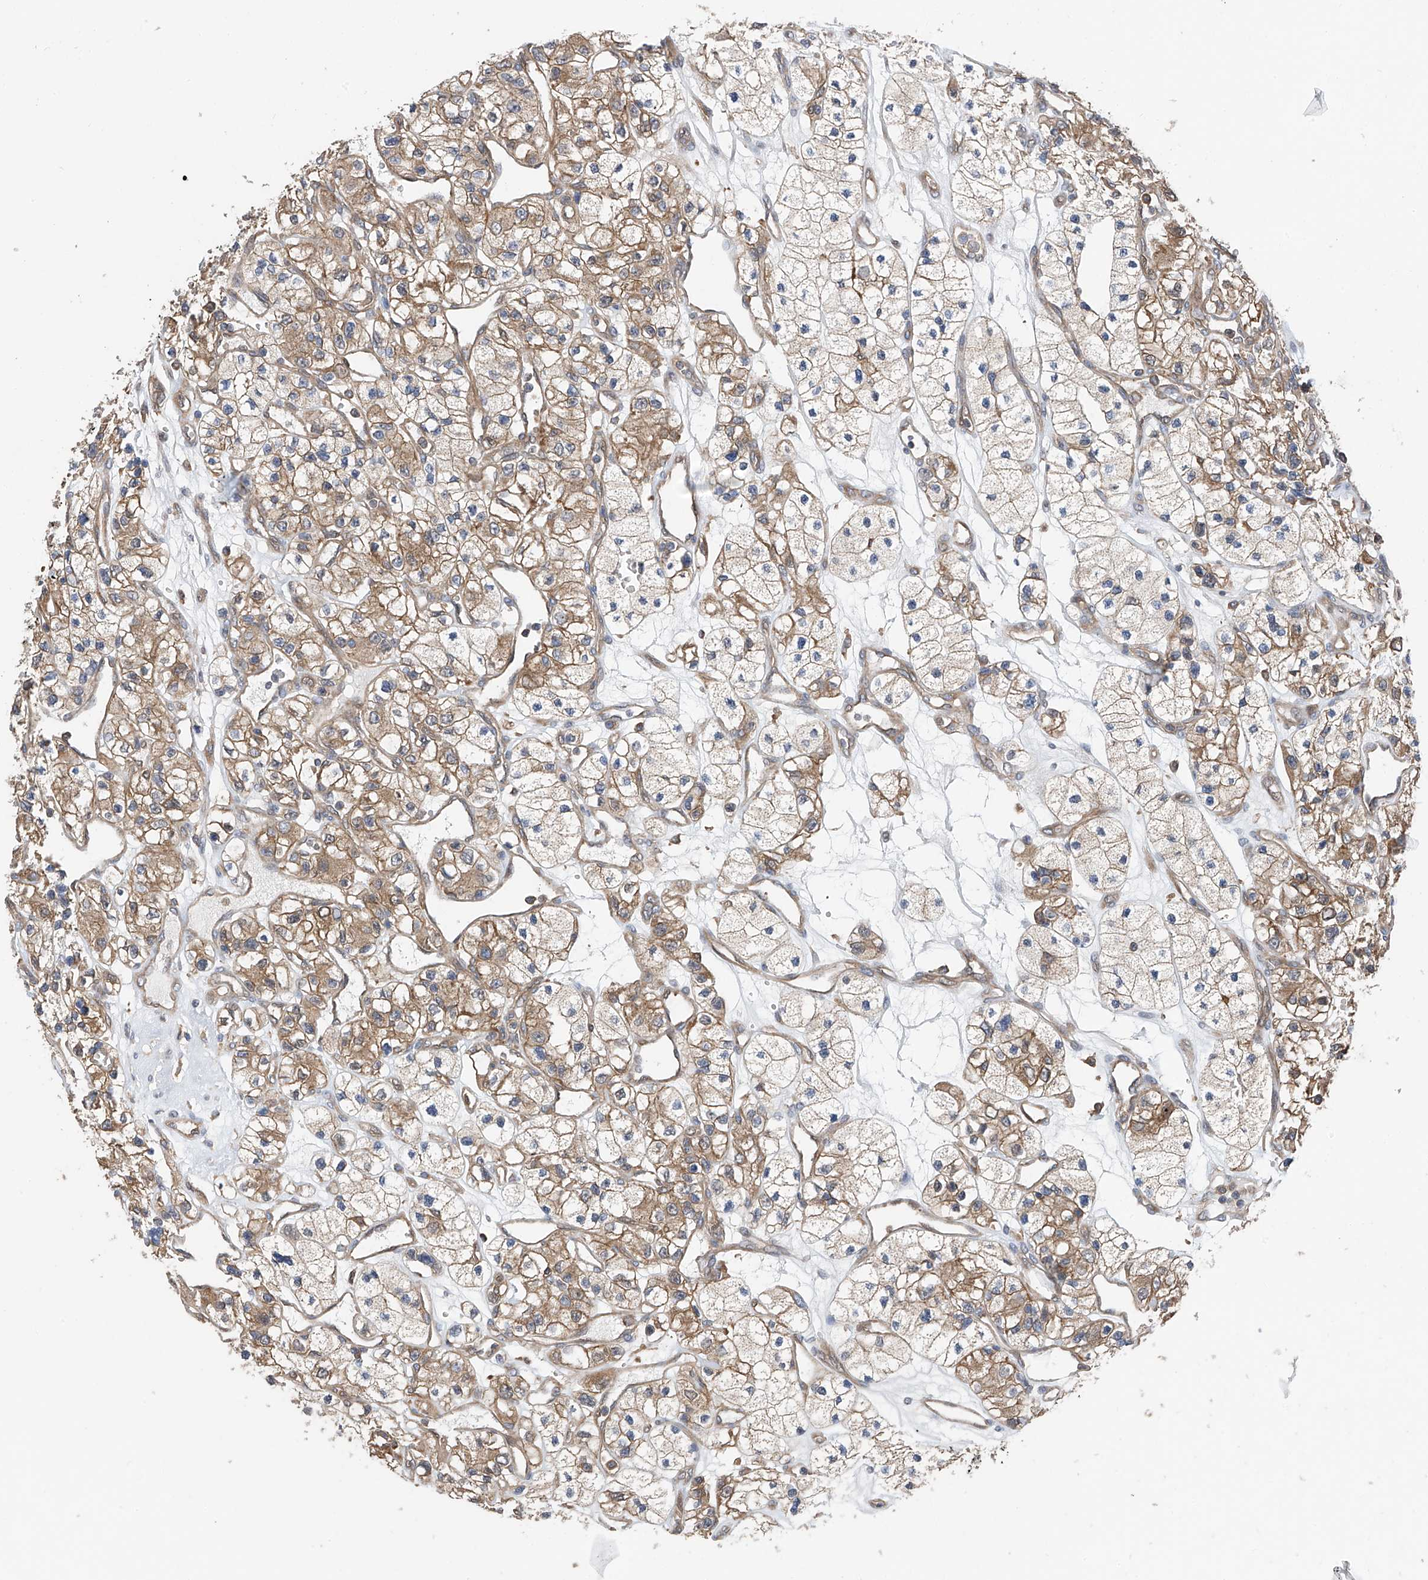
{"staining": {"intensity": "moderate", "quantity": ">75%", "location": "cytoplasmic/membranous"}, "tissue": "renal cancer", "cell_type": "Tumor cells", "image_type": "cancer", "snomed": [{"axis": "morphology", "description": "Adenocarcinoma, NOS"}, {"axis": "topography", "description": "Kidney"}], "caption": "Tumor cells reveal medium levels of moderate cytoplasmic/membranous positivity in approximately >75% of cells in human renal adenocarcinoma.", "gene": "CHPF", "patient": {"sex": "female", "age": 57}}